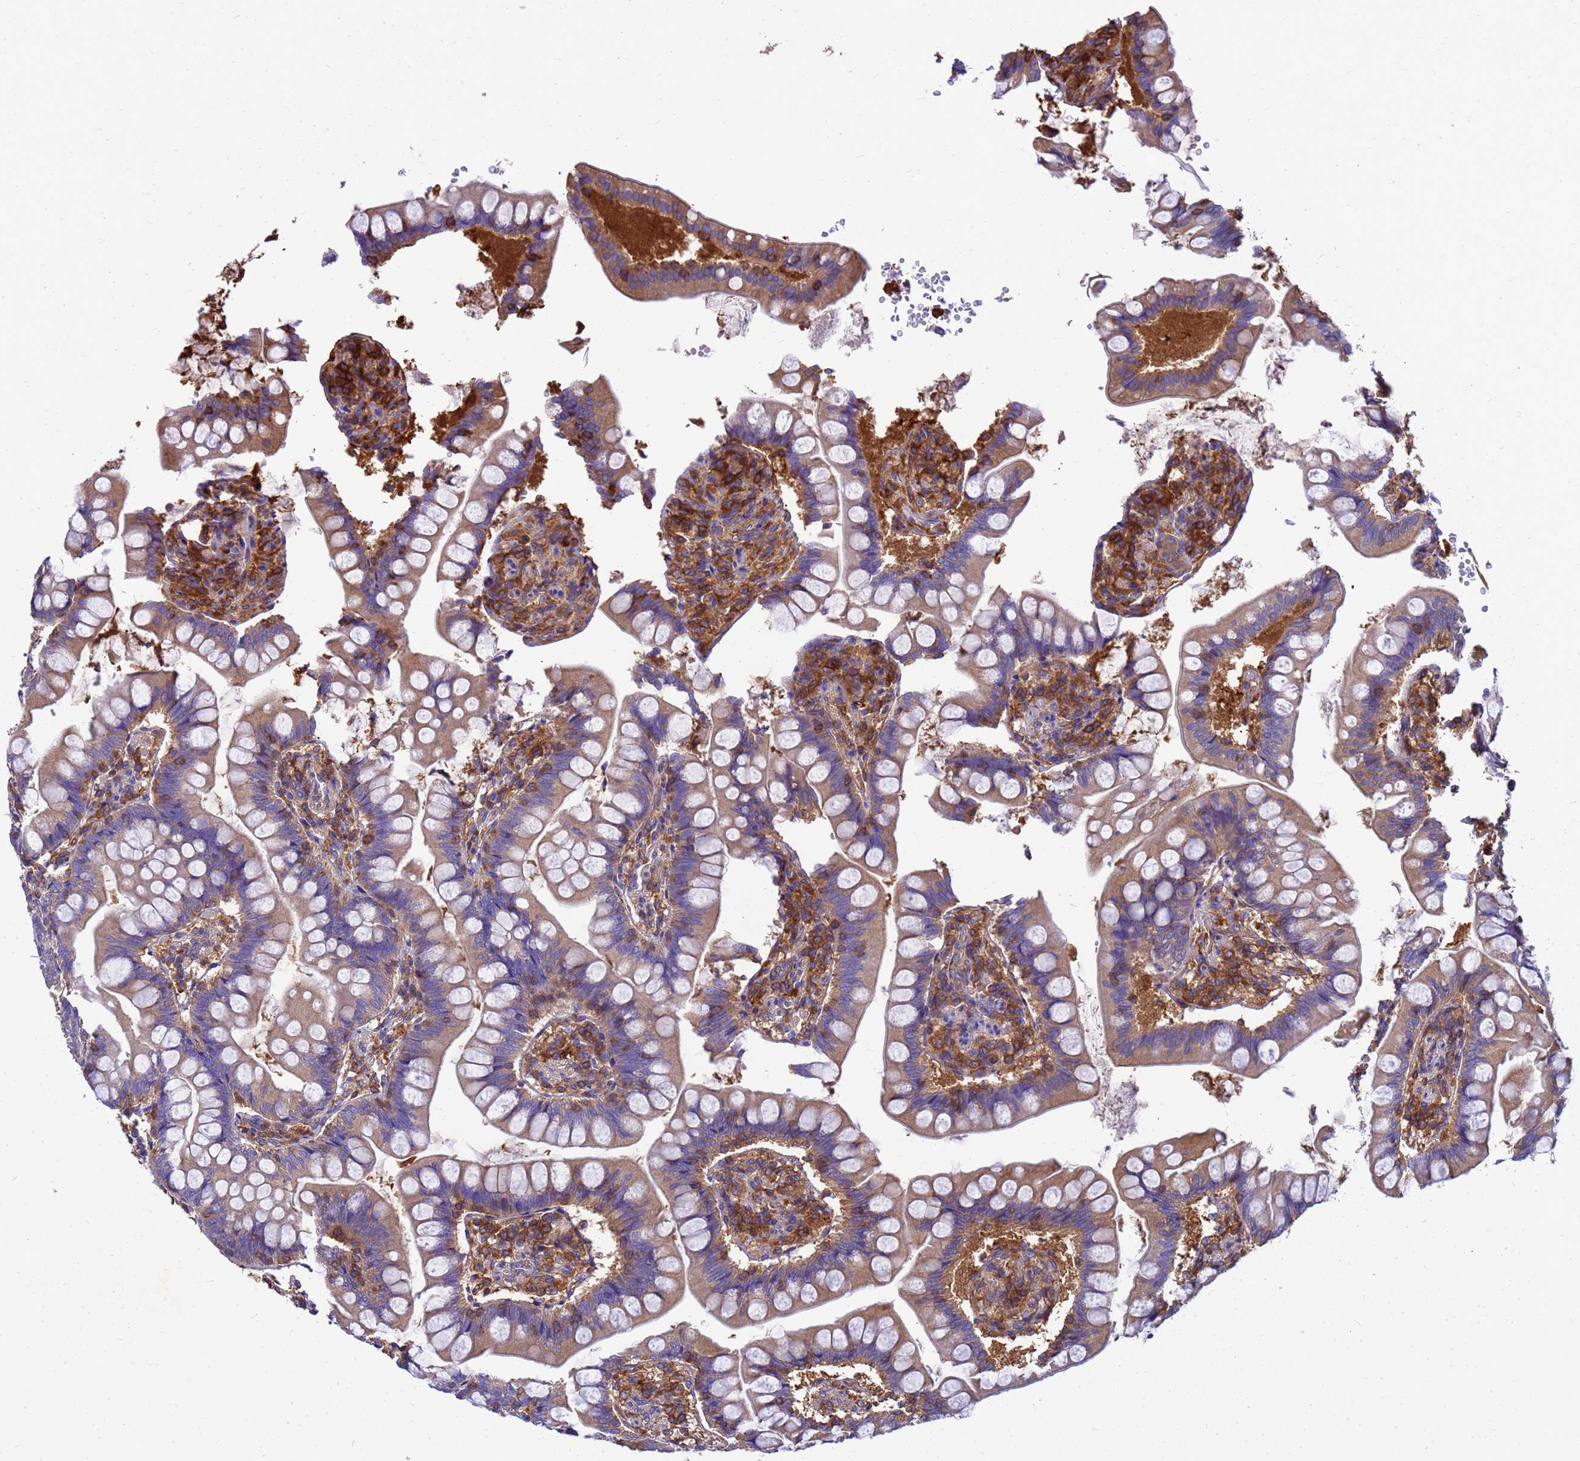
{"staining": {"intensity": "weak", "quantity": "25%-75%", "location": "cytoplasmic/membranous"}, "tissue": "small intestine", "cell_type": "Glandular cells", "image_type": "normal", "snomed": [{"axis": "morphology", "description": "Normal tissue, NOS"}, {"axis": "topography", "description": "Small intestine"}], "caption": "Protein analysis of benign small intestine displays weak cytoplasmic/membranous staining in about 25%-75% of glandular cells.", "gene": "ZNF235", "patient": {"sex": "male", "age": 7}}